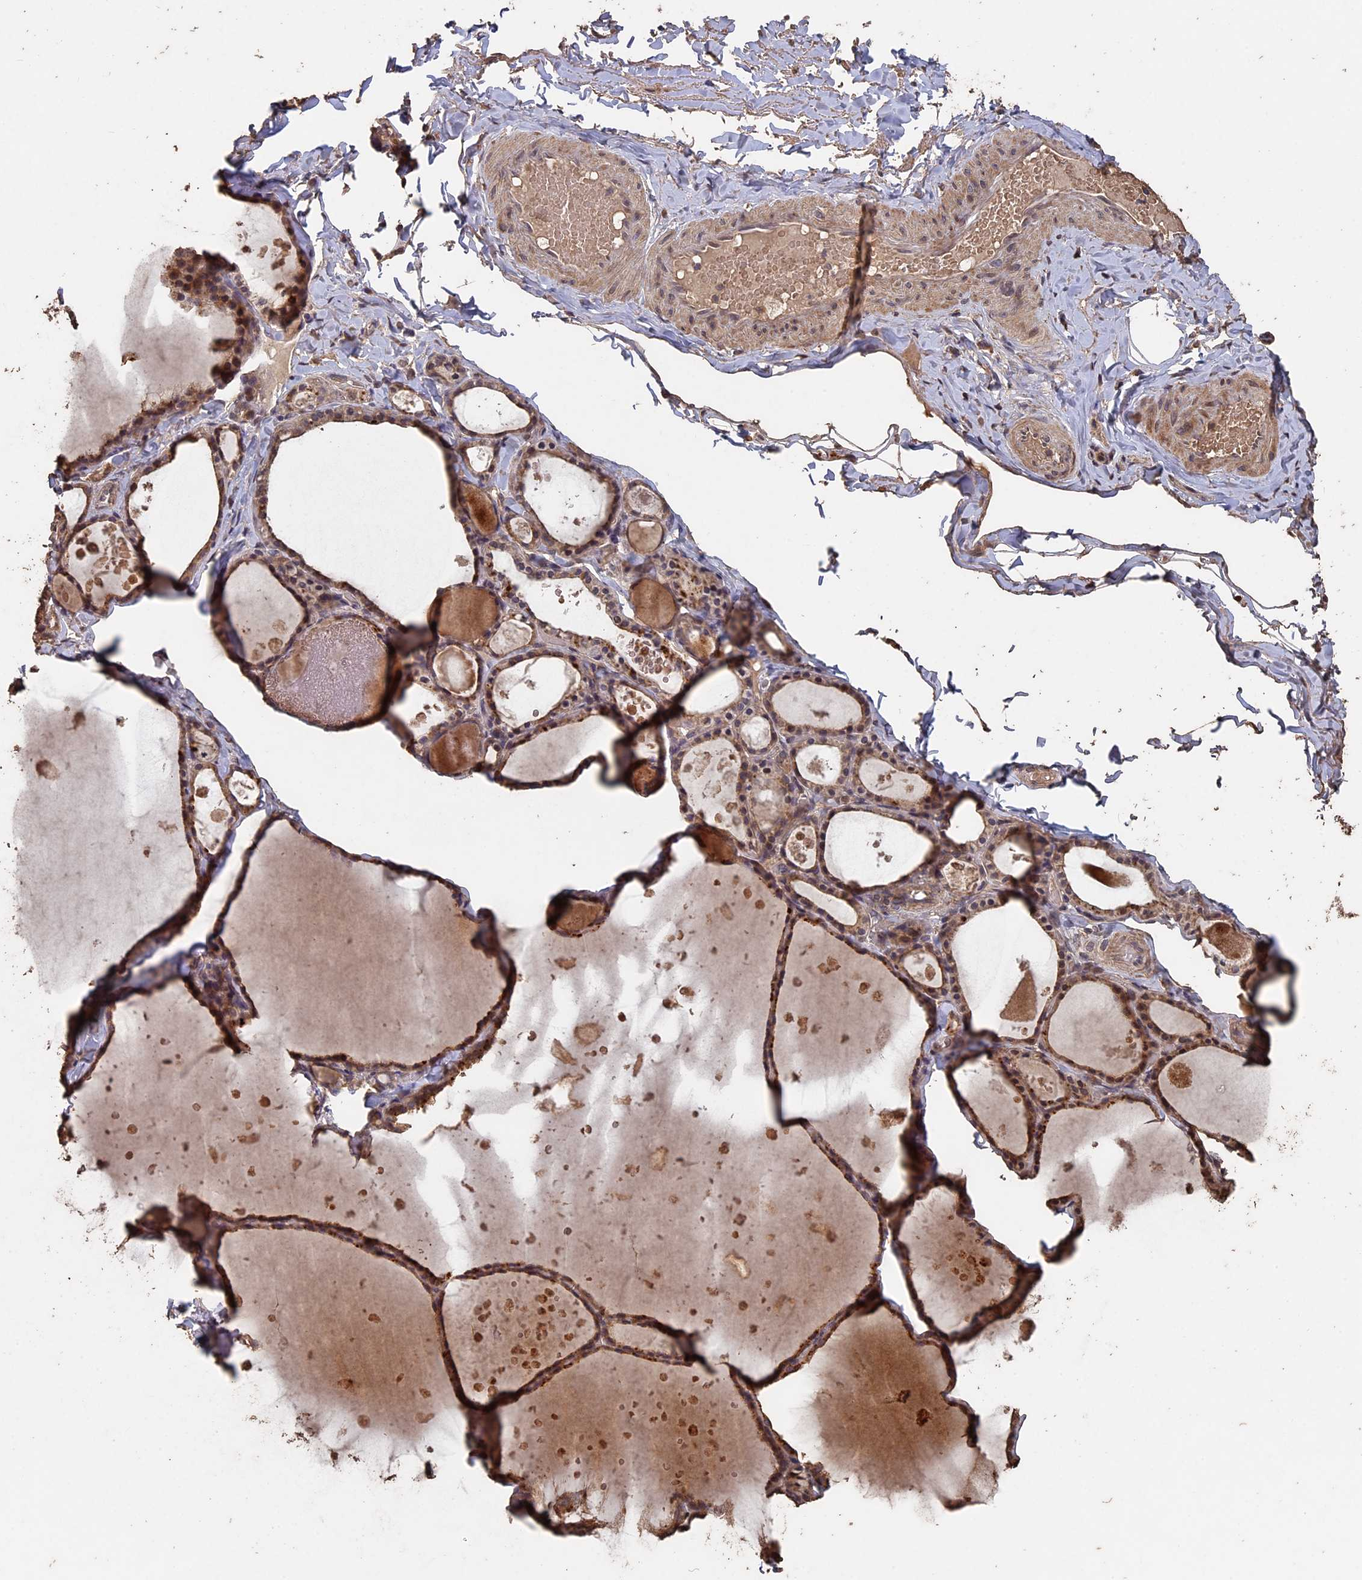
{"staining": {"intensity": "moderate", "quantity": ">75%", "location": "cytoplasmic/membranous"}, "tissue": "thyroid gland", "cell_type": "Glandular cells", "image_type": "normal", "snomed": [{"axis": "morphology", "description": "Normal tissue, NOS"}, {"axis": "topography", "description": "Thyroid gland"}], "caption": "IHC of normal thyroid gland displays medium levels of moderate cytoplasmic/membranous staining in approximately >75% of glandular cells.", "gene": "HUNK", "patient": {"sex": "male", "age": 56}}